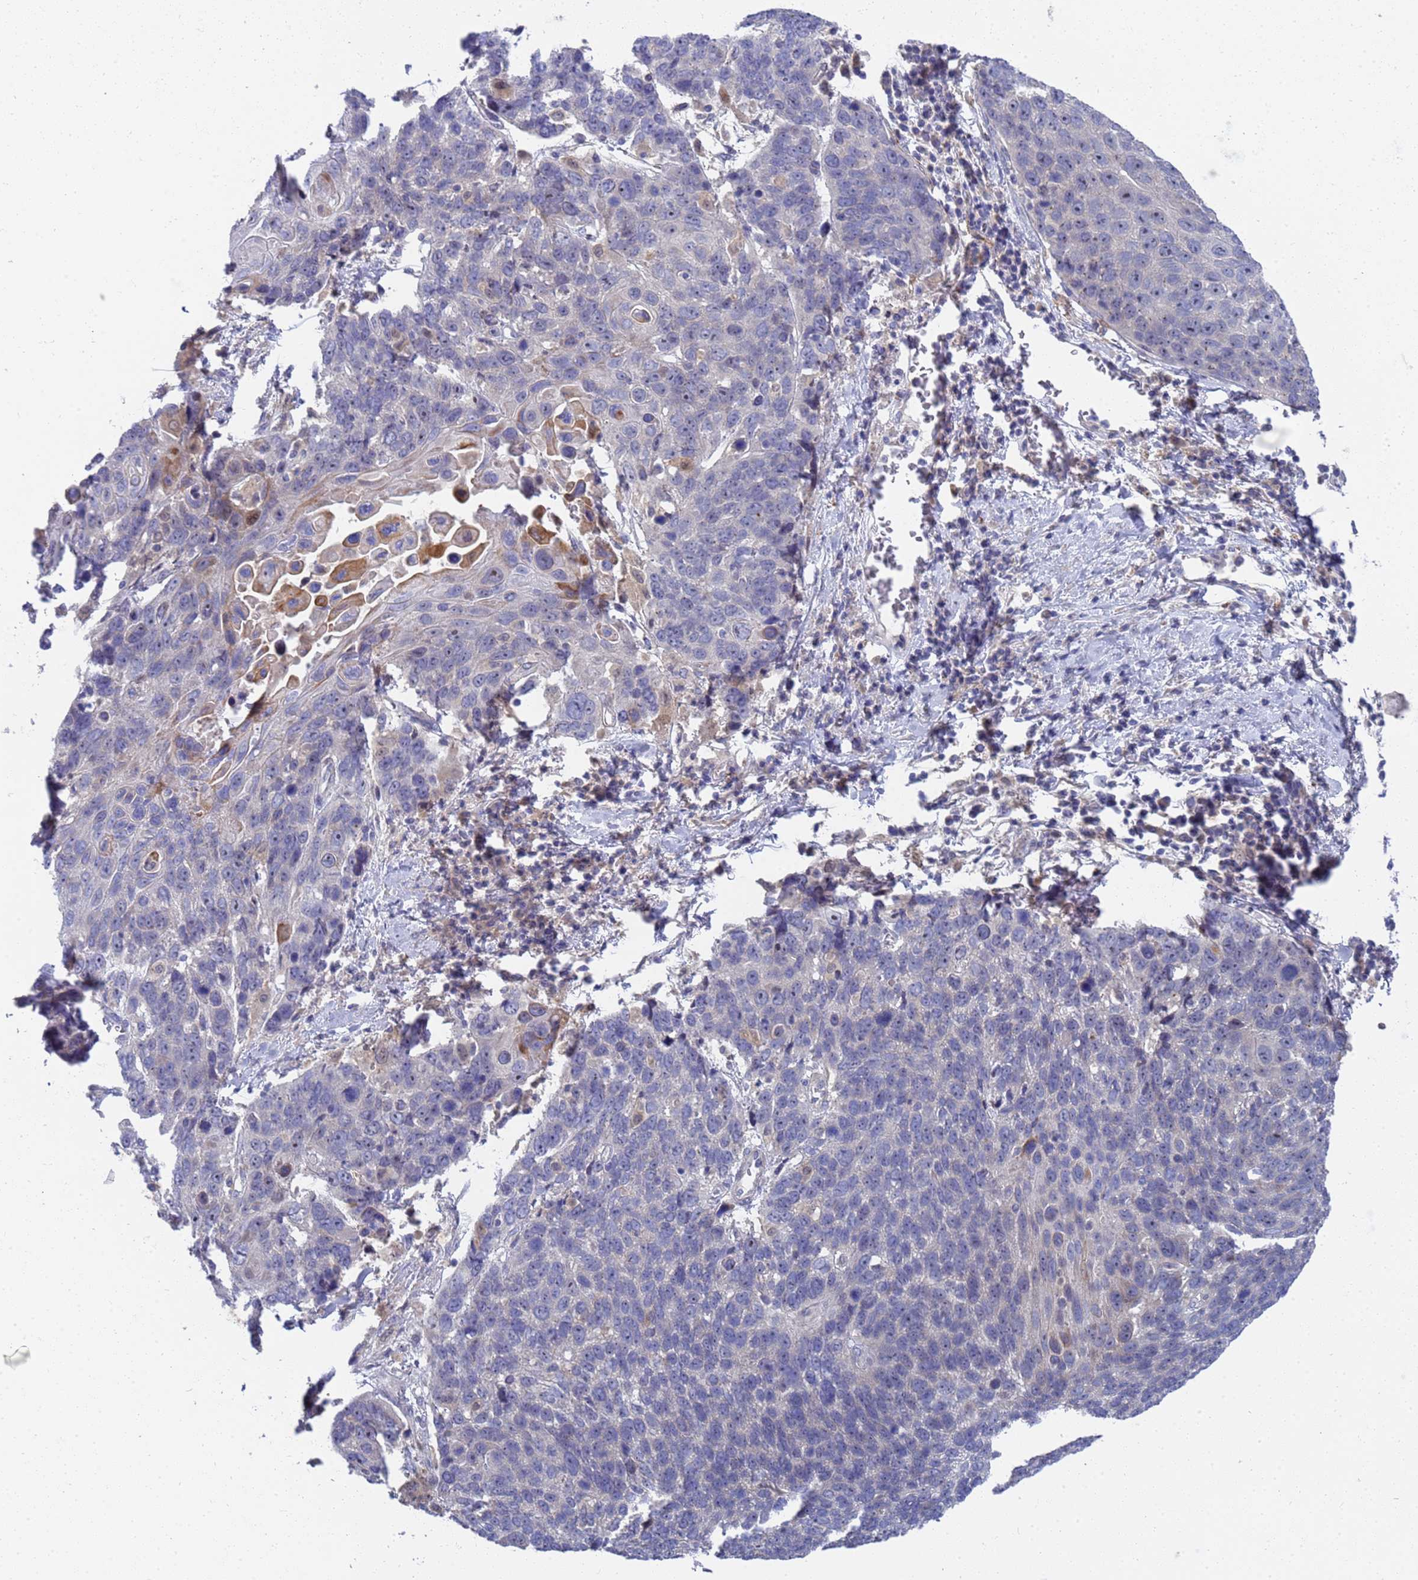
{"staining": {"intensity": "negative", "quantity": "none", "location": "none"}, "tissue": "lung cancer", "cell_type": "Tumor cells", "image_type": "cancer", "snomed": [{"axis": "morphology", "description": "Squamous cell carcinoma, NOS"}, {"axis": "topography", "description": "Lung"}], "caption": "This is an immunohistochemistry (IHC) photomicrograph of human squamous cell carcinoma (lung). There is no expression in tumor cells.", "gene": "ENOSF1", "patient": {"sex": "male", "age": 66}}